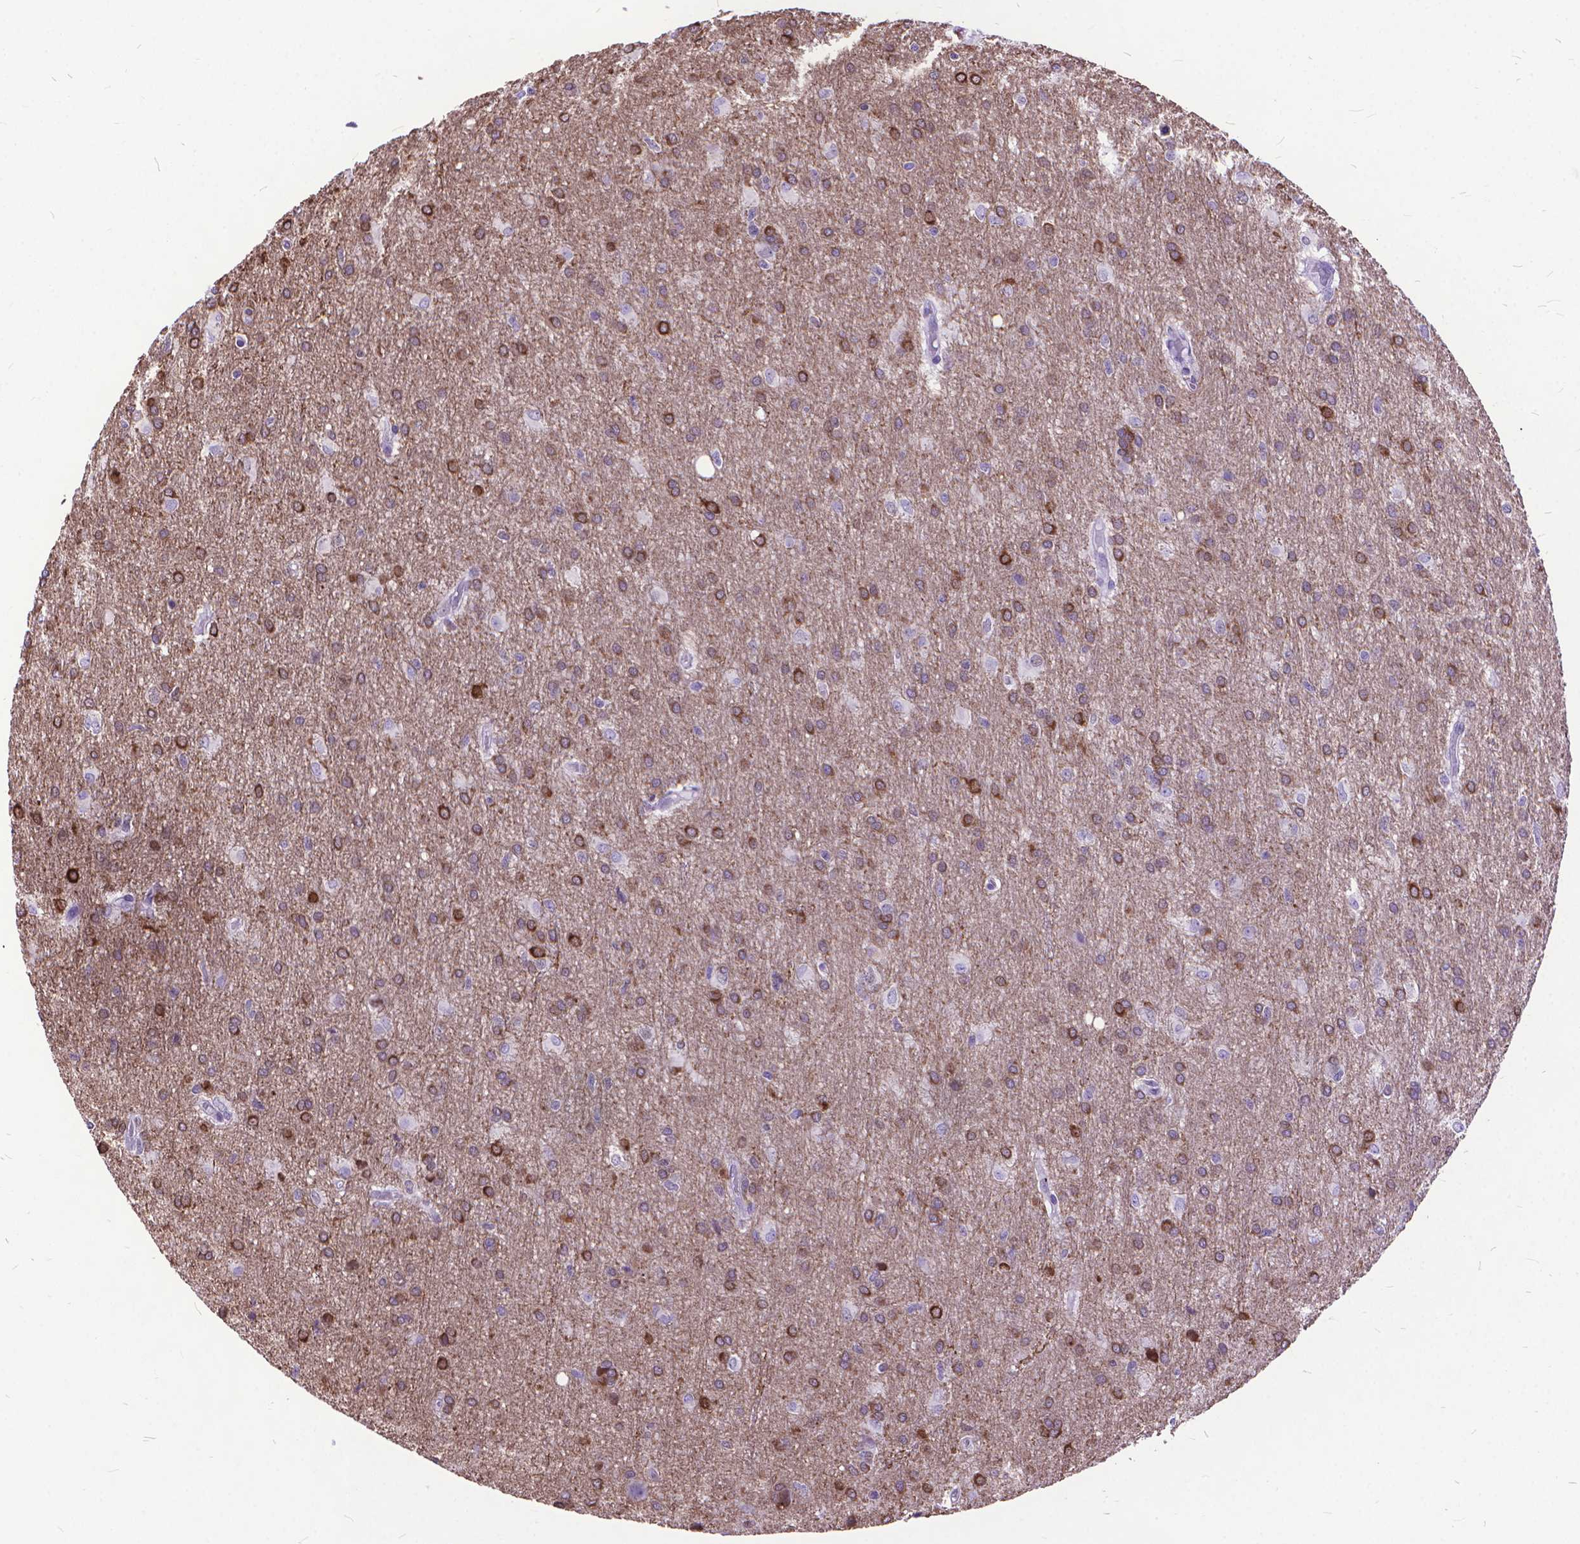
{"staining": {"intensity": "strong", "quantity": "25%-75%", "location": "cytoplasmic/membranous"}, "tissue": "glioma", "cell_type": "Tumor cells", "image_type": "cancer", "snomed": [{"axis": "morphology", "description": "Glioma, malignant, High grade"}, {"axis": "topography", "description": "Brain"}], "caption": "Immunohistochemistry micrograph of human malignant glioma (high-grade) stained for a protein (brown), which demonstrates high levels of strong cytoplasmic/membranous expression in approximately 25%-75% of tumor cells.", "gene": "POLE4", "patient": {"sex": "male", "age": 68}}